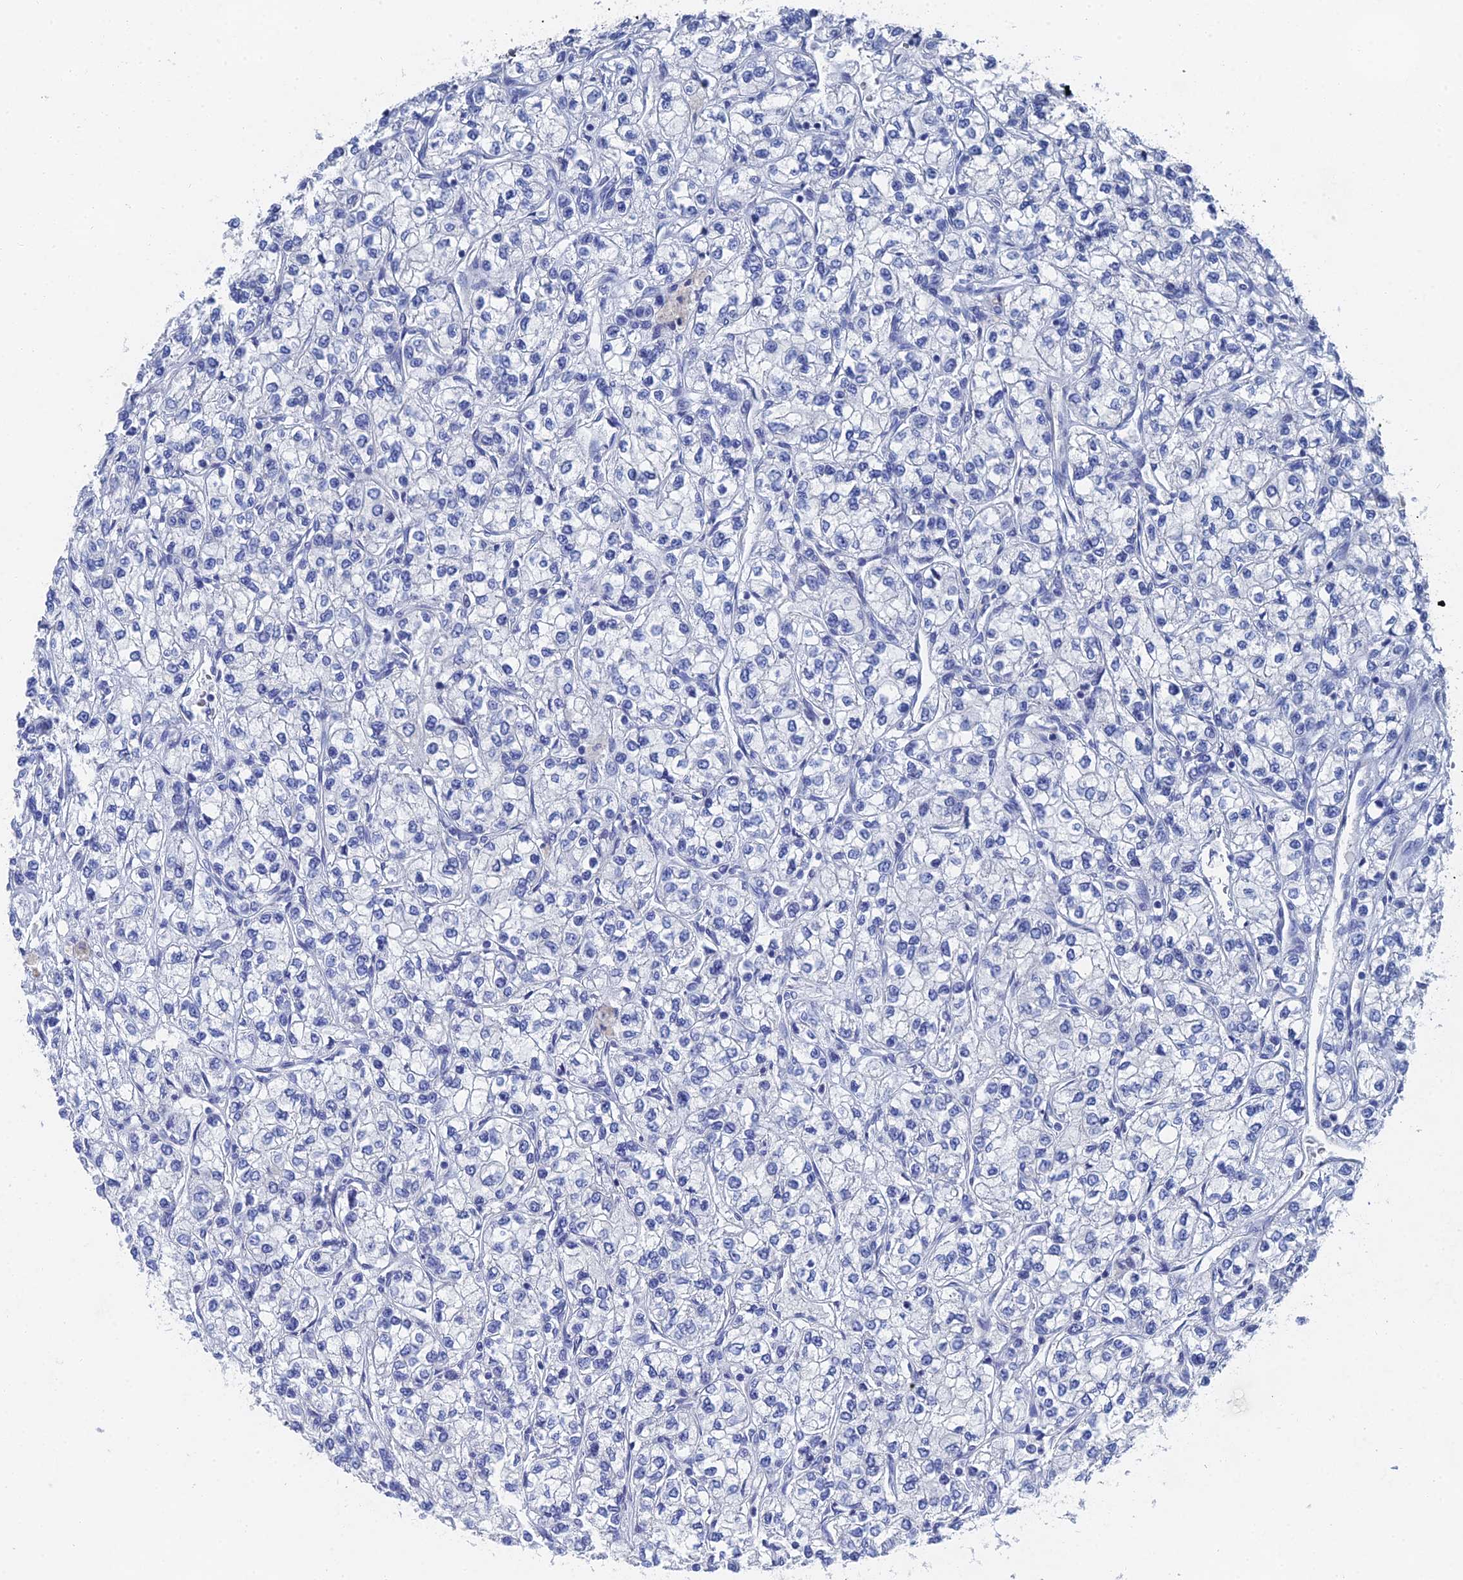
{"staining": {"intensity": "negative", "quantity": "none", "location": "none"}, "tissue": "renal cancer", "cell_type": "Tumor cells", "image_type": "cancer", "snomed": [{"axis": "morphology", "description": "Adenocarcinoma, NOS"}, {"axis": "topography", "description": "Kidney"}], "caption": "High magnification brightfield microscopy of renal cancer (adenocarcinoma) stained with DAB (3,3'-diaminobenzidine) (brown) and counterstained with hematoxylin (blue): tumor cells show no significant positivity. Nuclei are stained in blue.", "gene": "GFAP", "patient": {"sex": "male", "age": 80}}